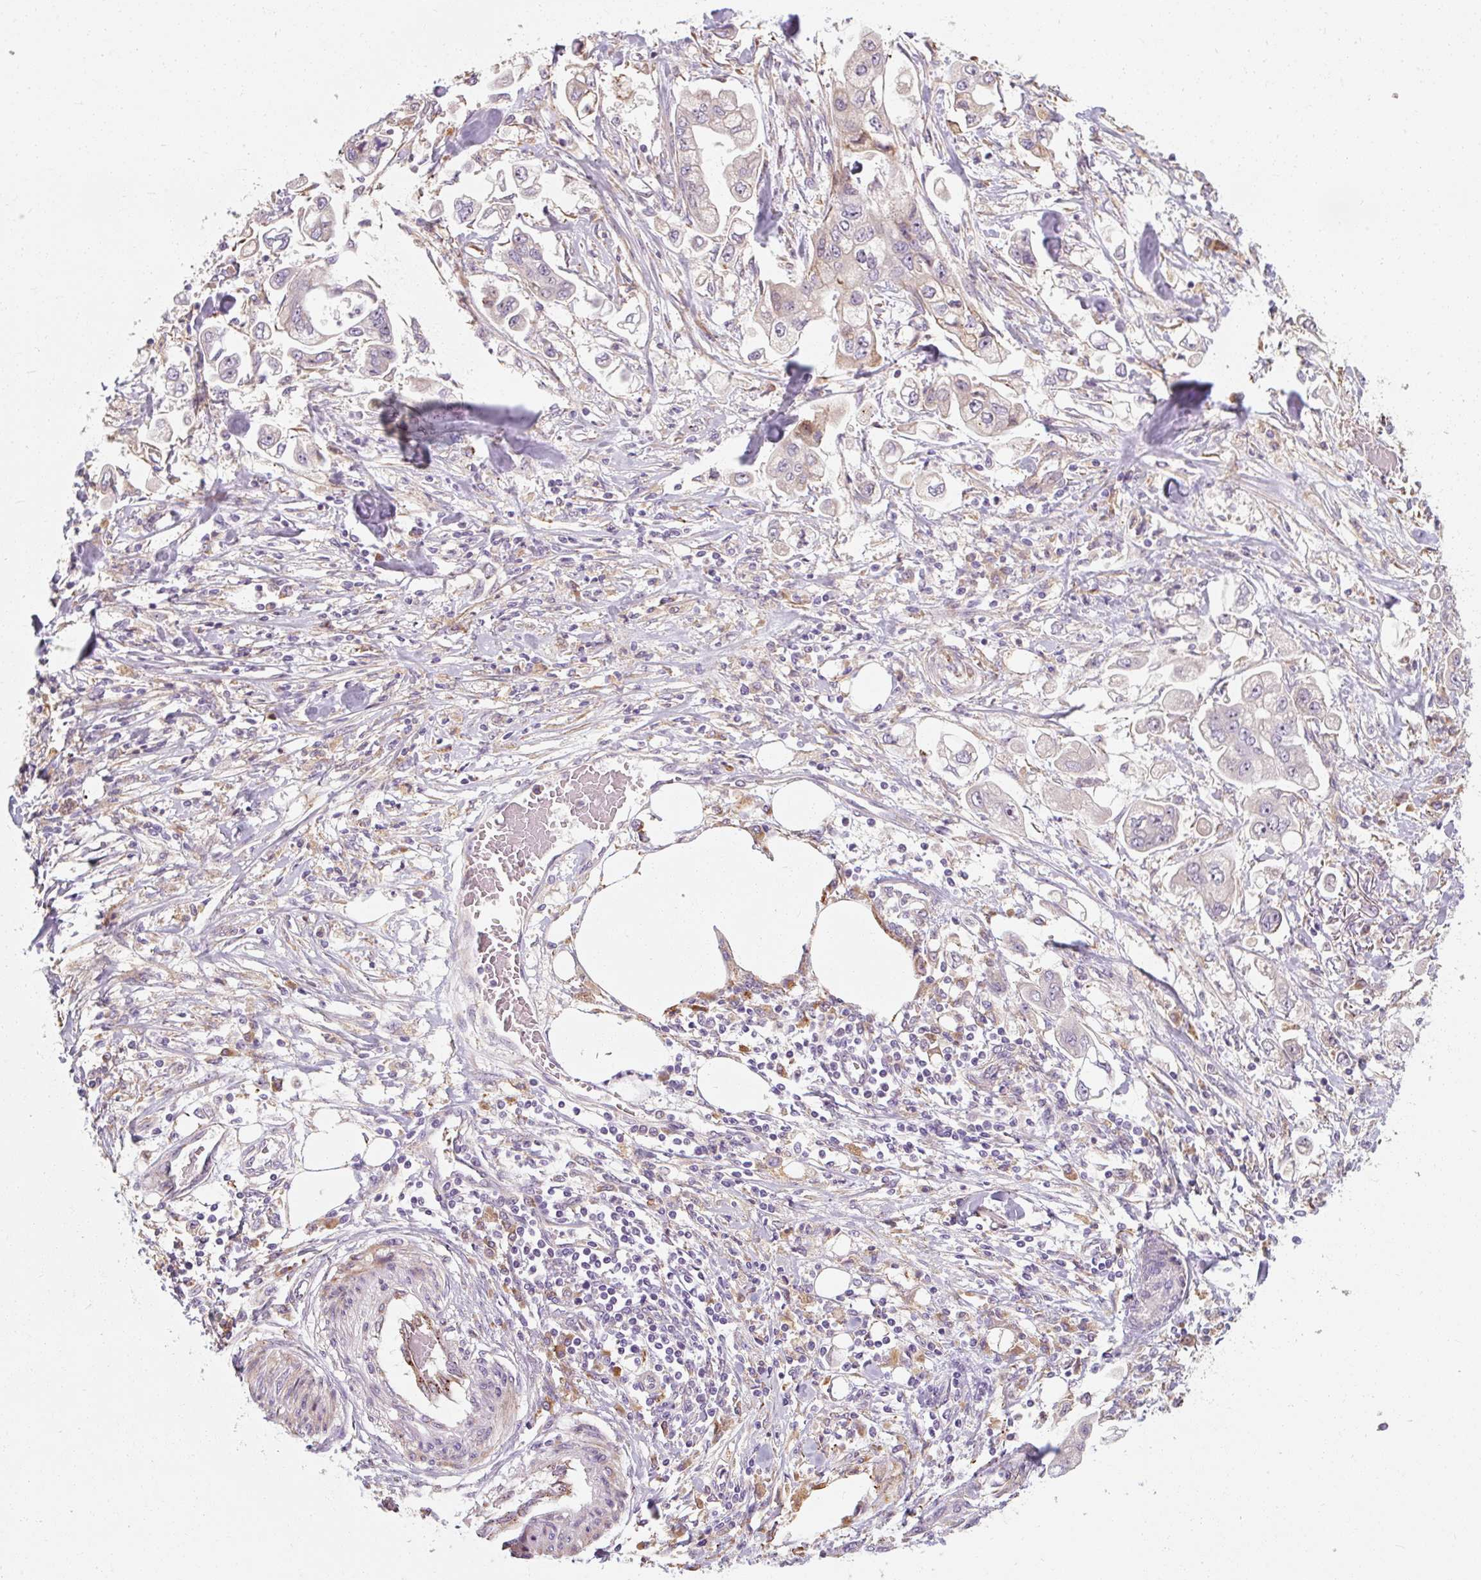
{"staining": {"intensity": "negative", "quantity": "none", "location": "none"}, "tissue": "stomach cancer", "cell_type": "Tumor cells", "image_type": "cancer", "snomed": [{"axis": "morphology", "description": "Adenocarcinoma, NOS"}, {"axis": "topography", "description": "Stomach"}], "caption": "The photomicrograph demonstrates no significant positivity in tumor cells of stomach cancer (adenocarcinoma). The staining is performed using DAB brown chromogen with nuclei counter-stained in using hematoxylin.", "gene": "TBC1D4", "patient": {"sex": "male", "age": 62}}